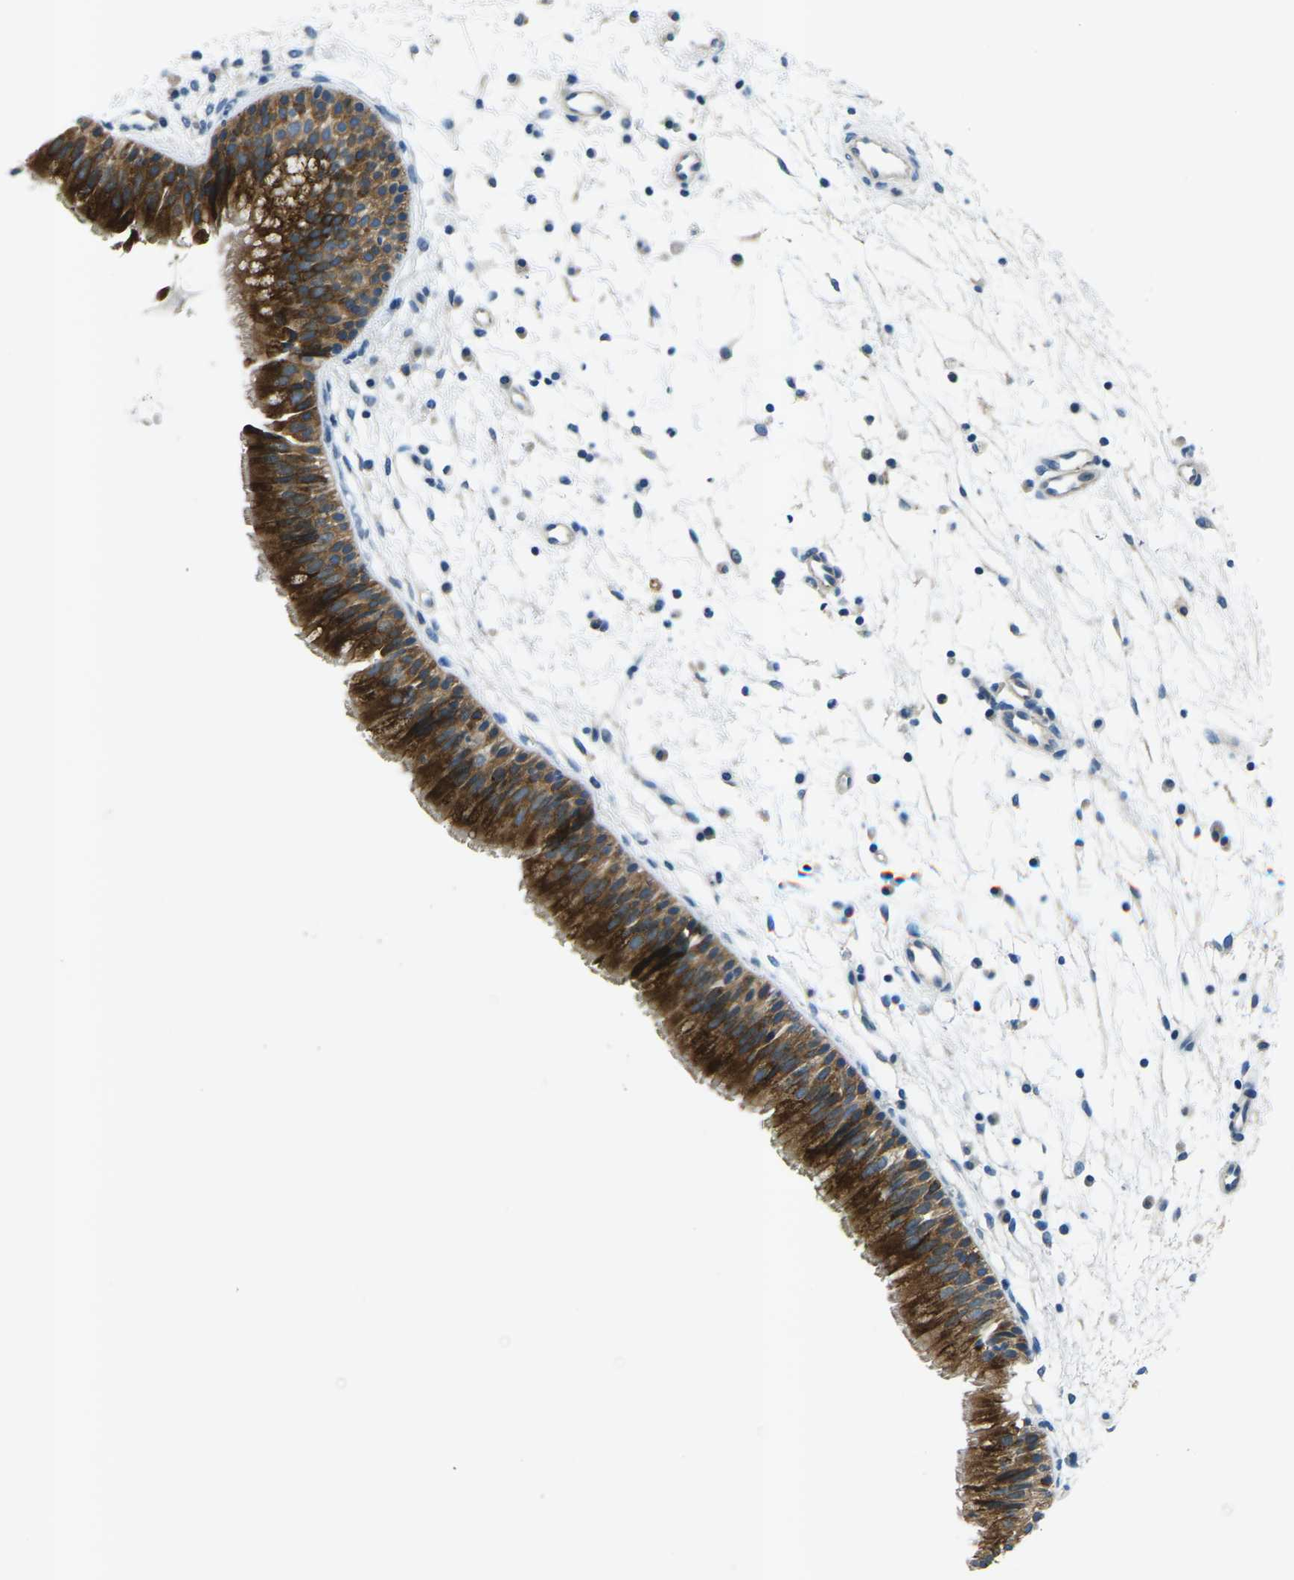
{"staining": {"intensity": "strong", "quantity": ">75%", "location": "cytoplasmic/membranous"}, "tissue": "nasopharynx", "cell_type": "Respiratory epithelial cells", "image_type": "normal", "snomed": [{"axis": "morphology", "description": "Normal tissue, NOS"}, {"axis": "topography", "description": "Nasopharynx"}], "caption": "Strong cytoplasmic/membranous staining is identified in about >75% of respiratory epithelial cells in benign nasopharynx.", "gene": "CTNND1", "patient": {"sex": "male", "age": 21}}